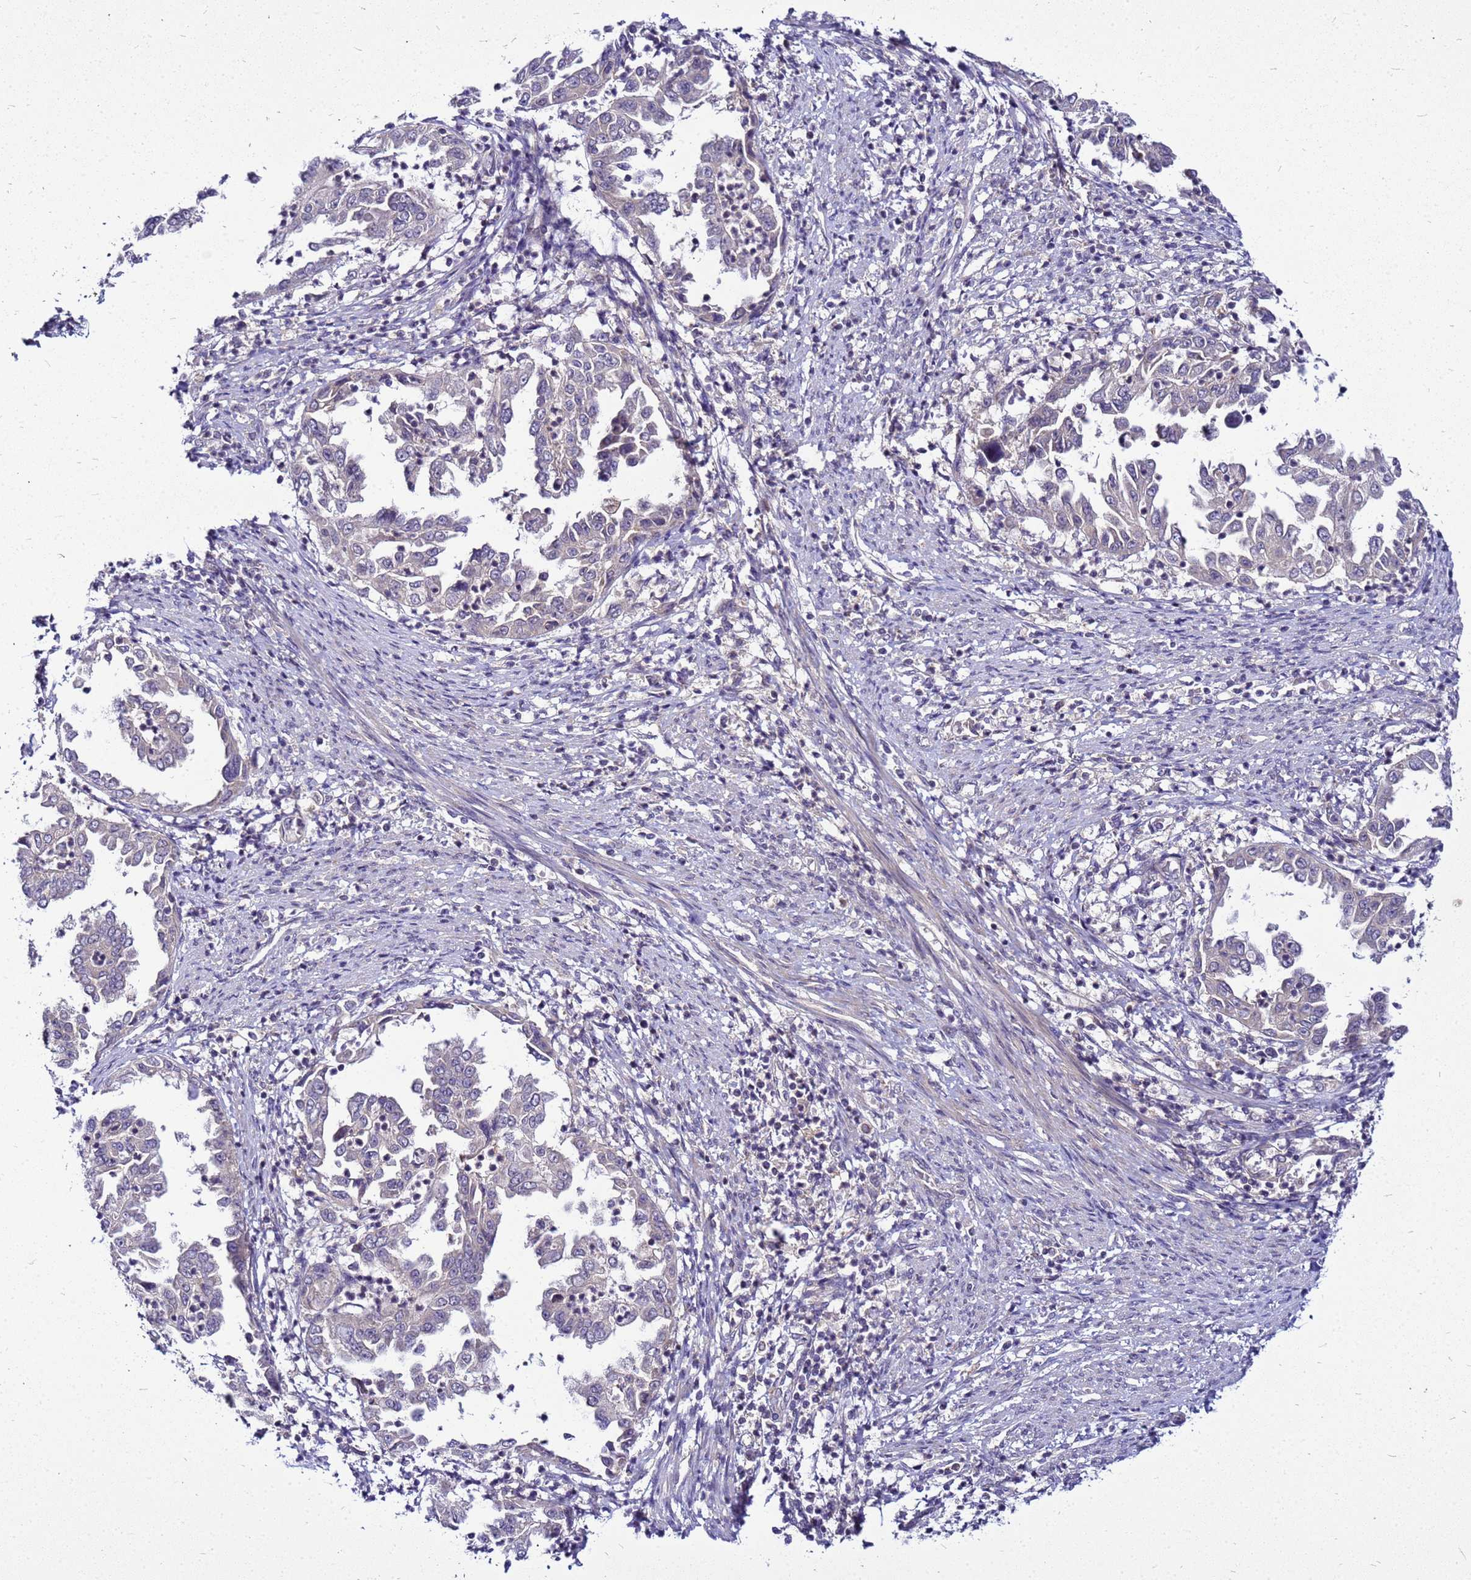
{"staining": {"intensity": "negative", "quantity": "none", "location": "none"}, "tissue": "endometrial cancer", "cell_type": "Tumor cells", "image_type": "cancer", "snomed": [{"axis": "morphology", "description": "Adenocarcinoma, NOS"}, {"axis": "topography", "description": "Endometrium"}], "caption": "Adenocarcinoma (endometrial) stained for a protein using IHC shows no expression tumor cells.", "gene": "SAT1", "patient": {"sex": "female", "age": 85}}